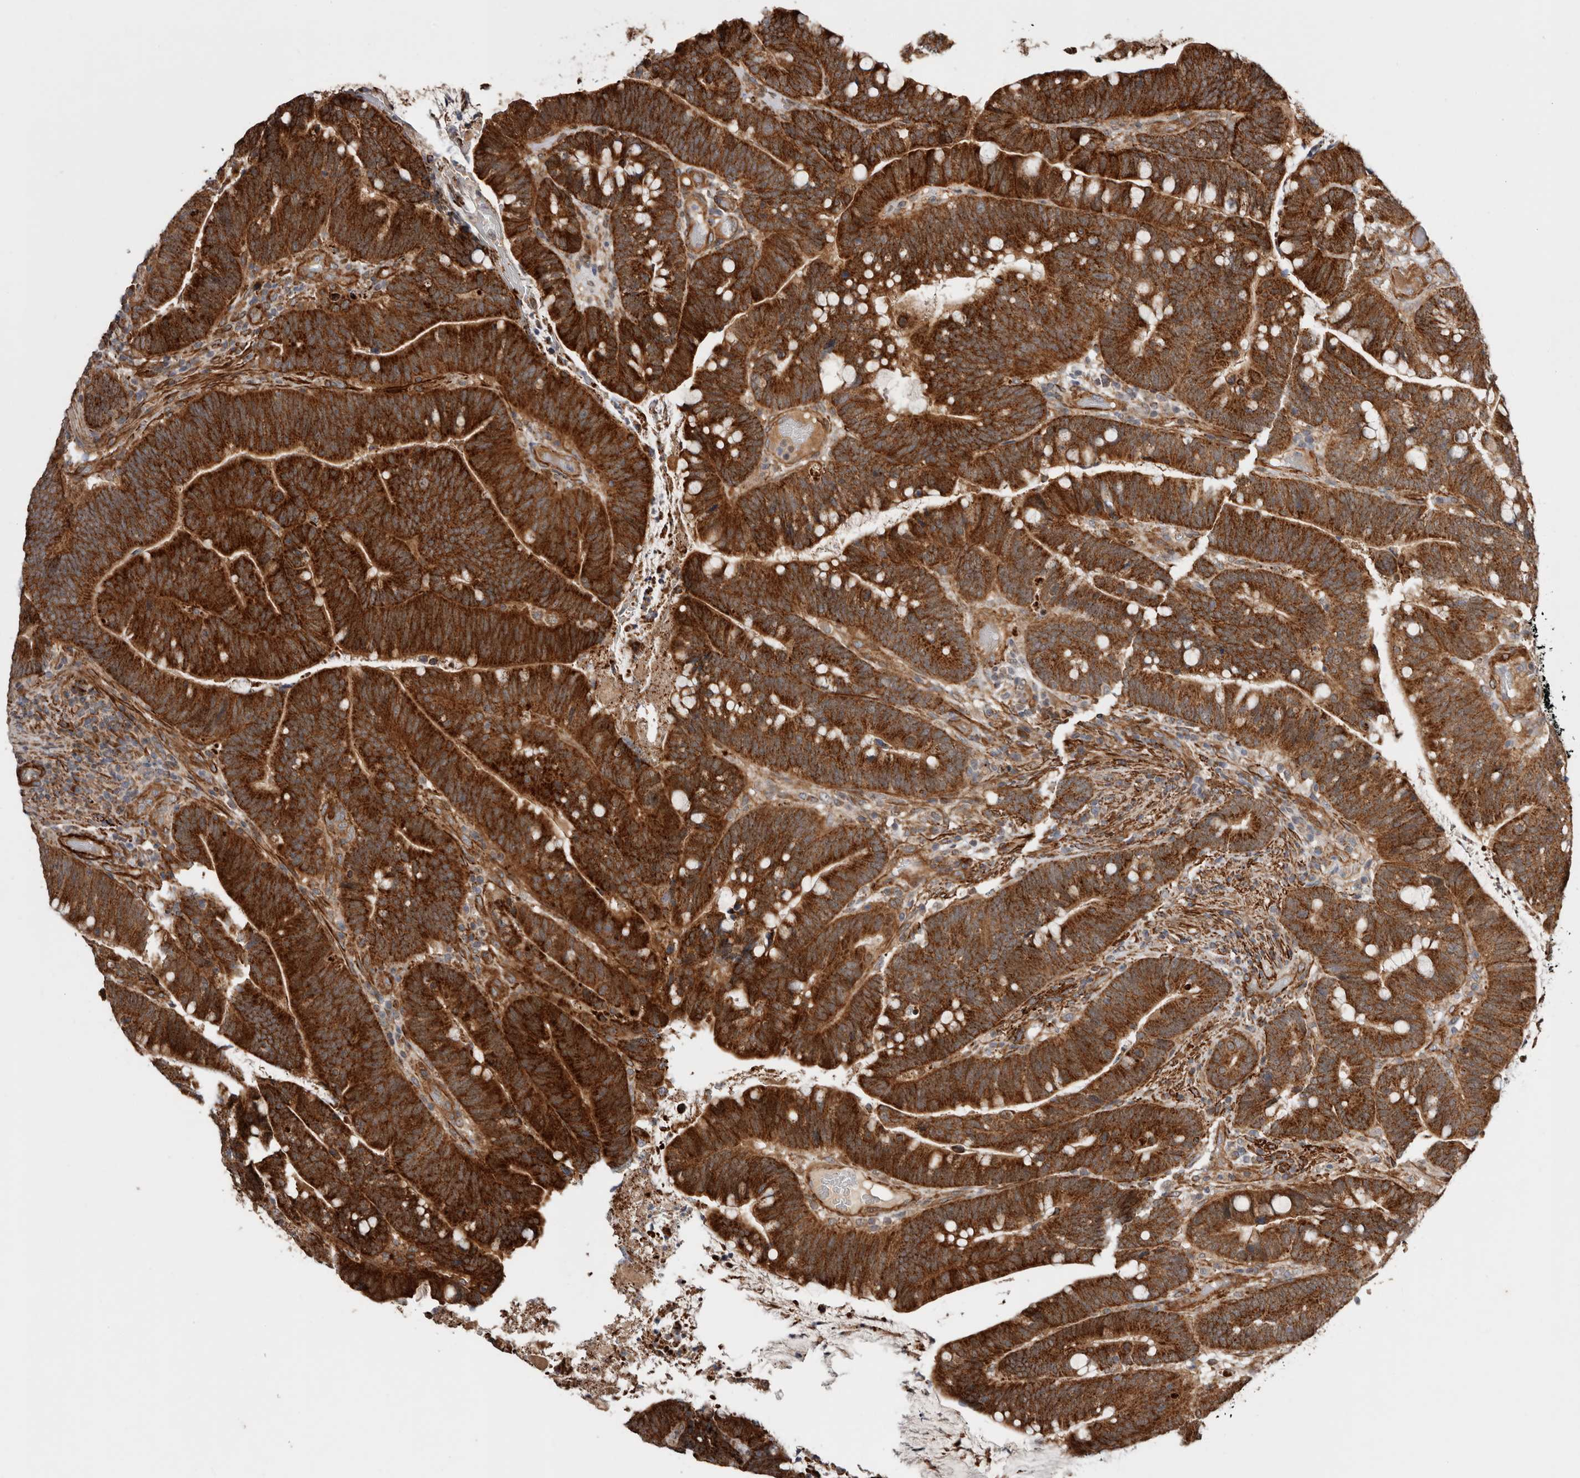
{"staining": {"intensity": "strong", "quantity": ">75%", "location": "cytoplasmic/membranous"}, "tissue": "colorectal cancer", "cell_type": "Tumor cells", "image_type": "cancer", "snomed": [{"axis": "morphology", "description": "Adenocarcinoma, NOS"}, {"axis": "topography", "description": "Colon"}], "caption": "Immunohistochemistry staining of adenocarcinoma (colorectal), which shows high levels of strong cytoplasmic/membranous staining in about >75% of tumor cells indicating strong cytoplasmic/membranous protein staining. The staining was performed using DAB (brown) for protein detection and nuclei were counterstained in hematoxylin (blue).", "gene": "PROKR1", "patient": {"sex": "female", "age": 66}}